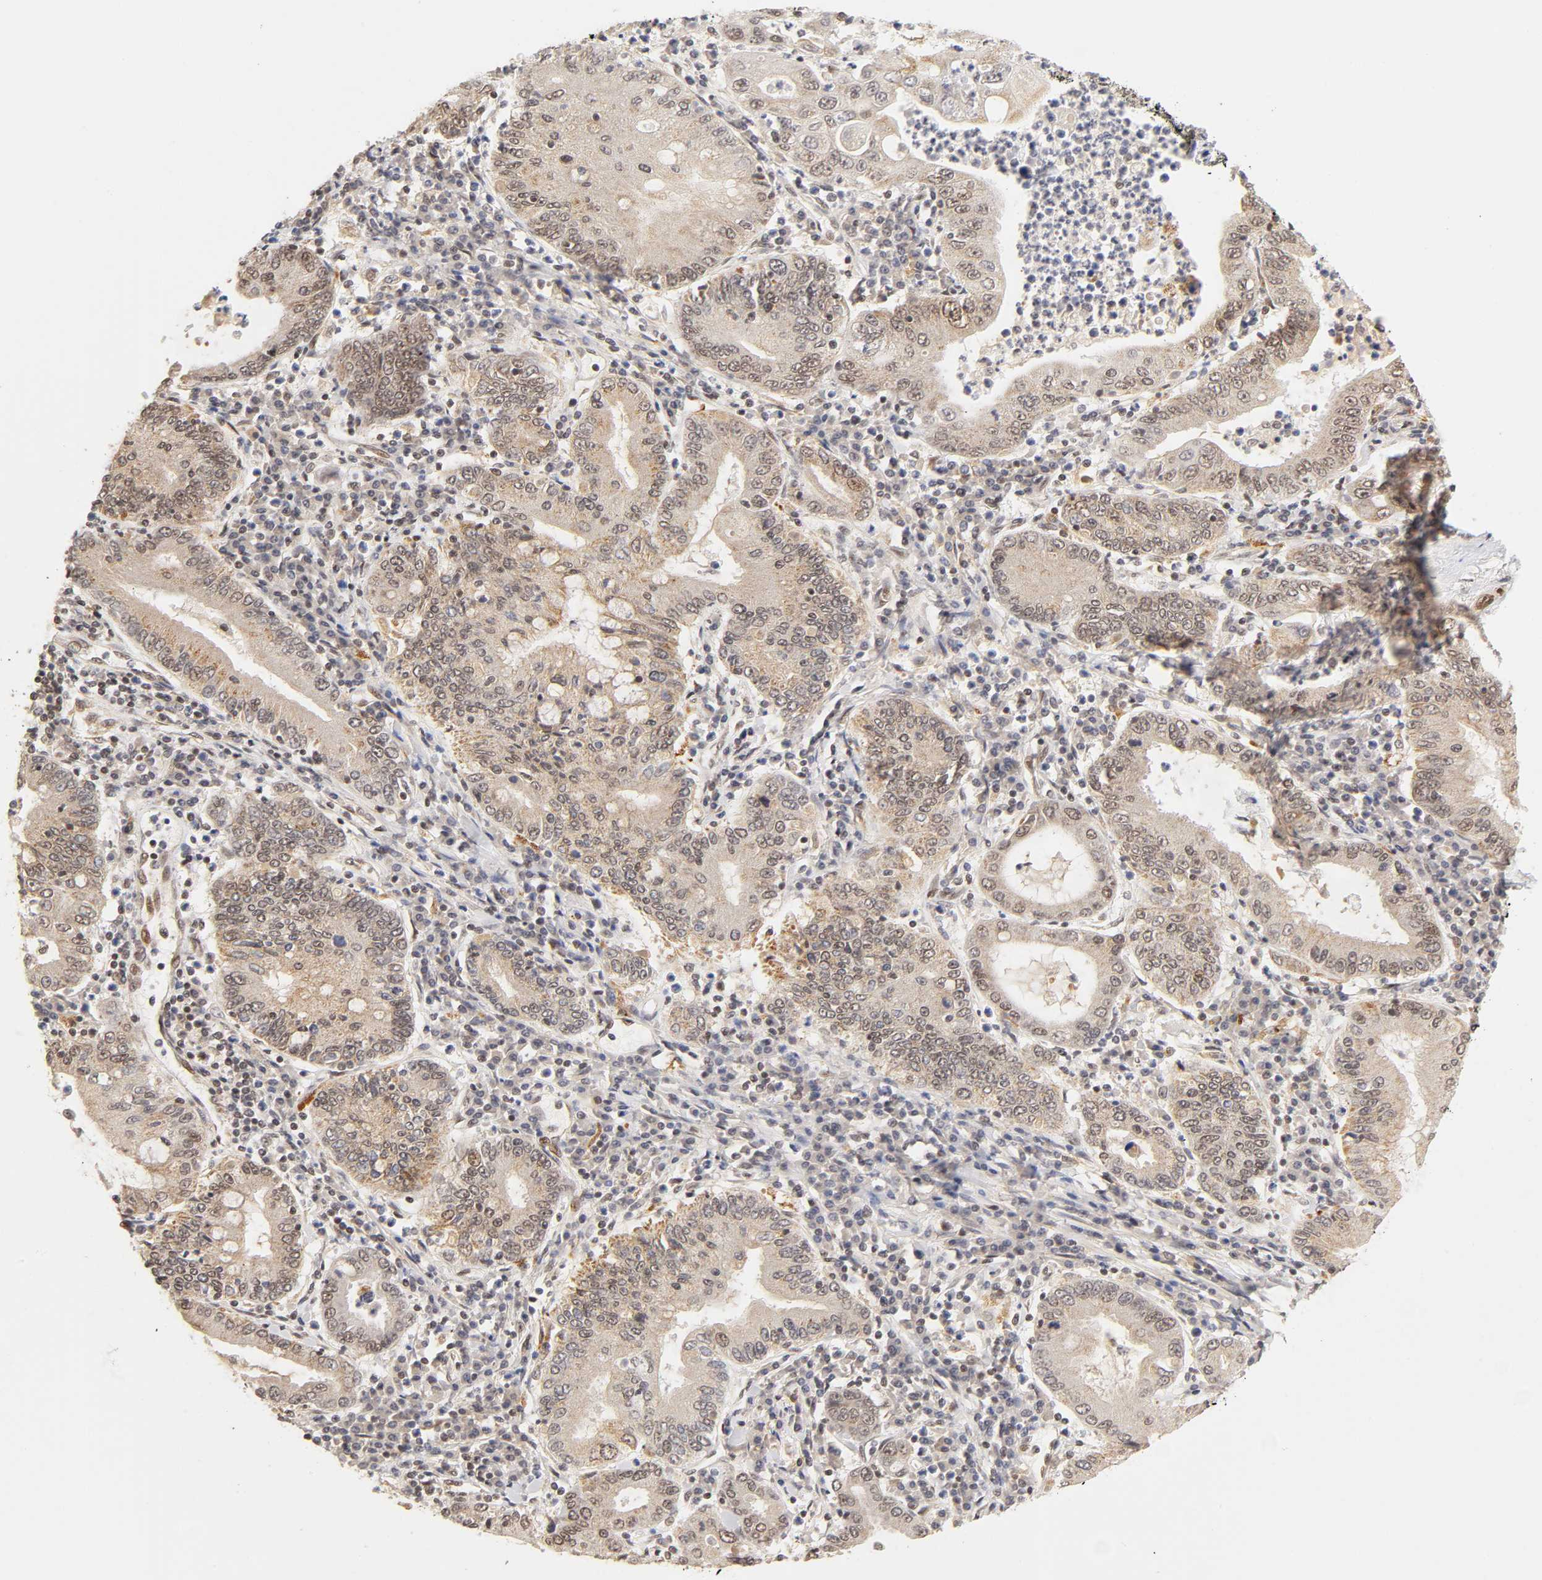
{"staining": {"intensity": "weak", "quantity": "25%-75%", "location": "cytoplasmic/membranous,nuclear"}, "tissue": "stomach cancer", "cell_type": "Tumor cells", "image_type": "cancer", "snomed": [{"axis": "morphology", "description": "Normal tissue, NOS"}, {"axis": "morphology", "description": "Adenocarcinoma, NOS"}, {"axis": "topography", "description": "Esophagus"}, {"axis": "topography", "description": "Stomach, upper"}, {"axis": "topography", "description": "Peripheral nerve tissue"}], "caption": "Immunohistochemistry photomicrograph of human adenocarcinoma (stomach) stained for a protein (brown), which displays low levels of weak cytoplasmic/membranous and nuclear expression in approximately 25%-75% of tumor cells.", "gene": "TAF10", "patient": {"sex": "male", "age": 62}}